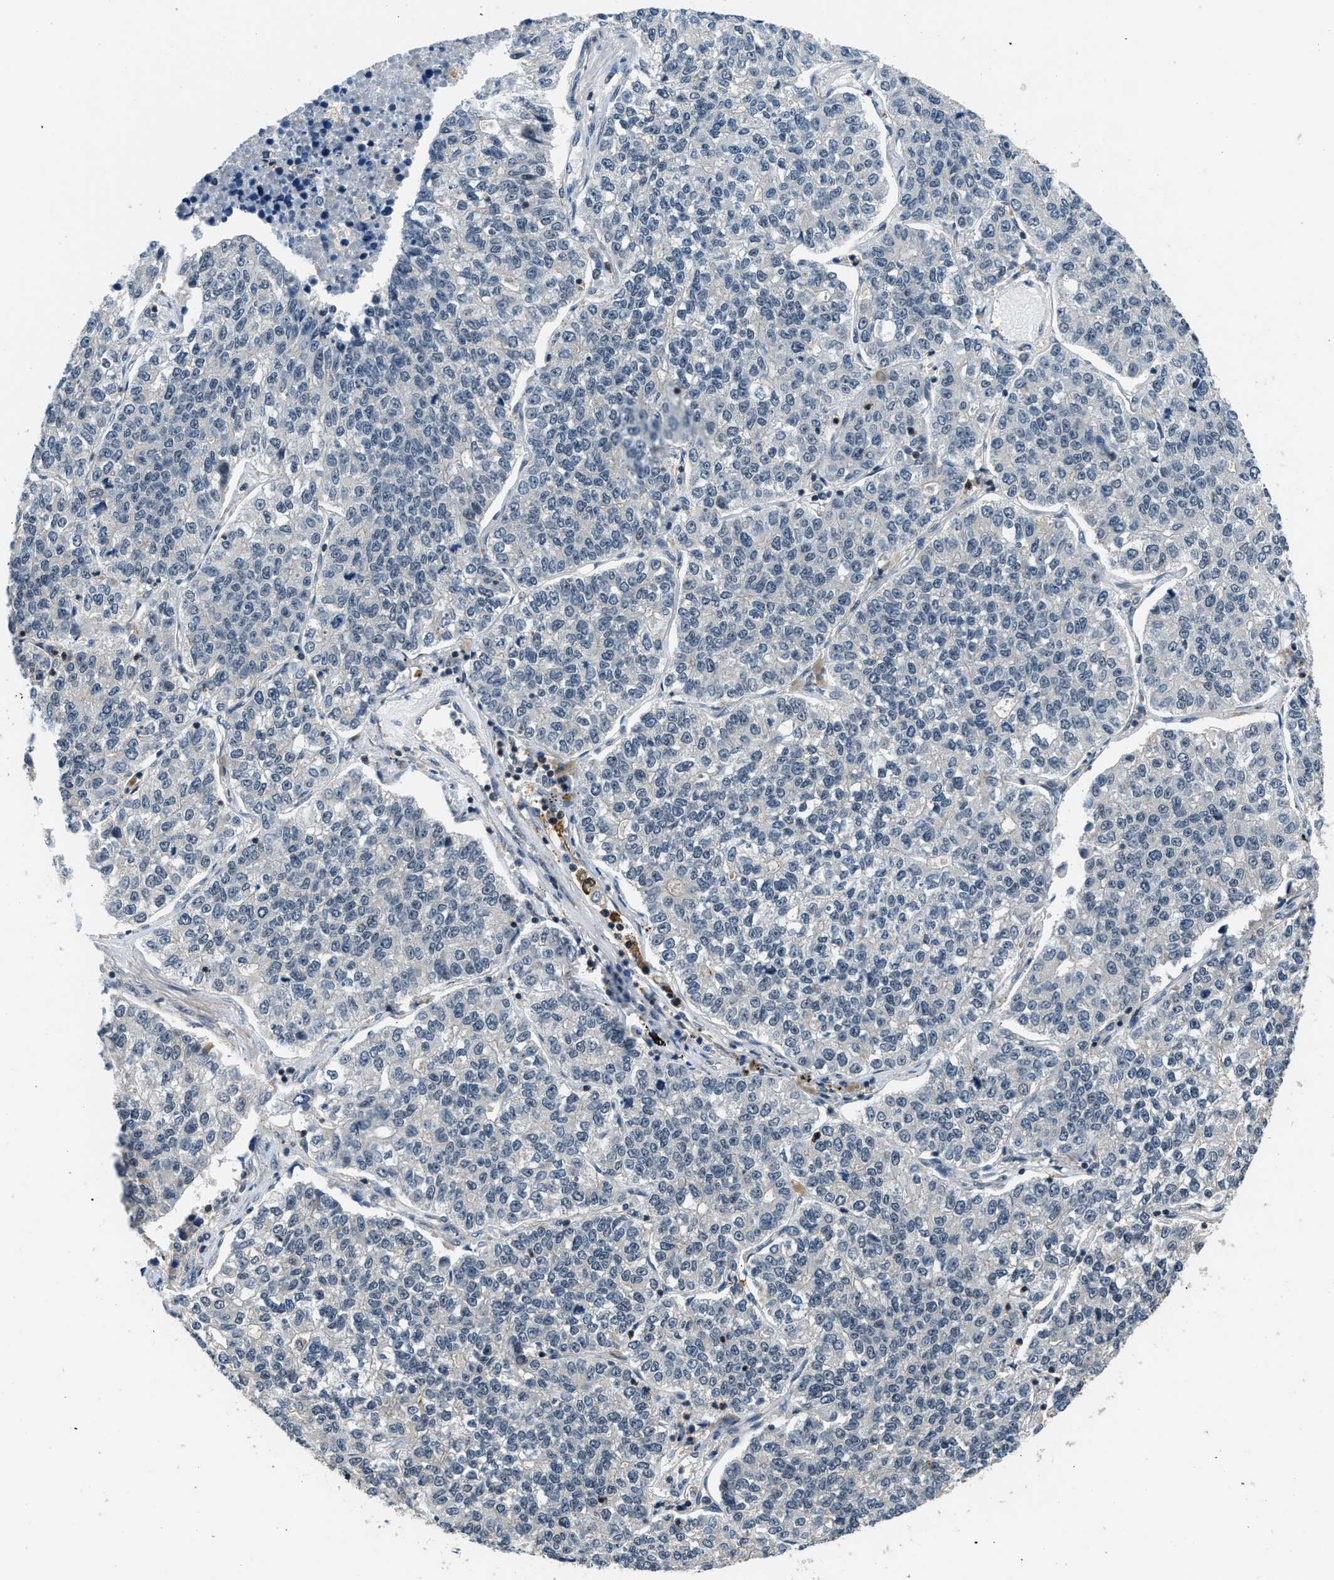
{"staining": {"intensity": "negative", "quantity": "none", "location": "none"}, "tissue": "lung cancer", "cell_type": "Tumor cells", "image_type": "cancer", "snomed": [{"axis": "morphology", "description": "Adenocarcinoma, NOS"}, {"axis": "topography", "description": "Lung"}], "caption": "Immunohistochemical staining of lung adenocarcinoma demonstrates no significant staining in tumor cells.", "gene": "MTMR1", "patient": {"sex": "male", "age": 49}}